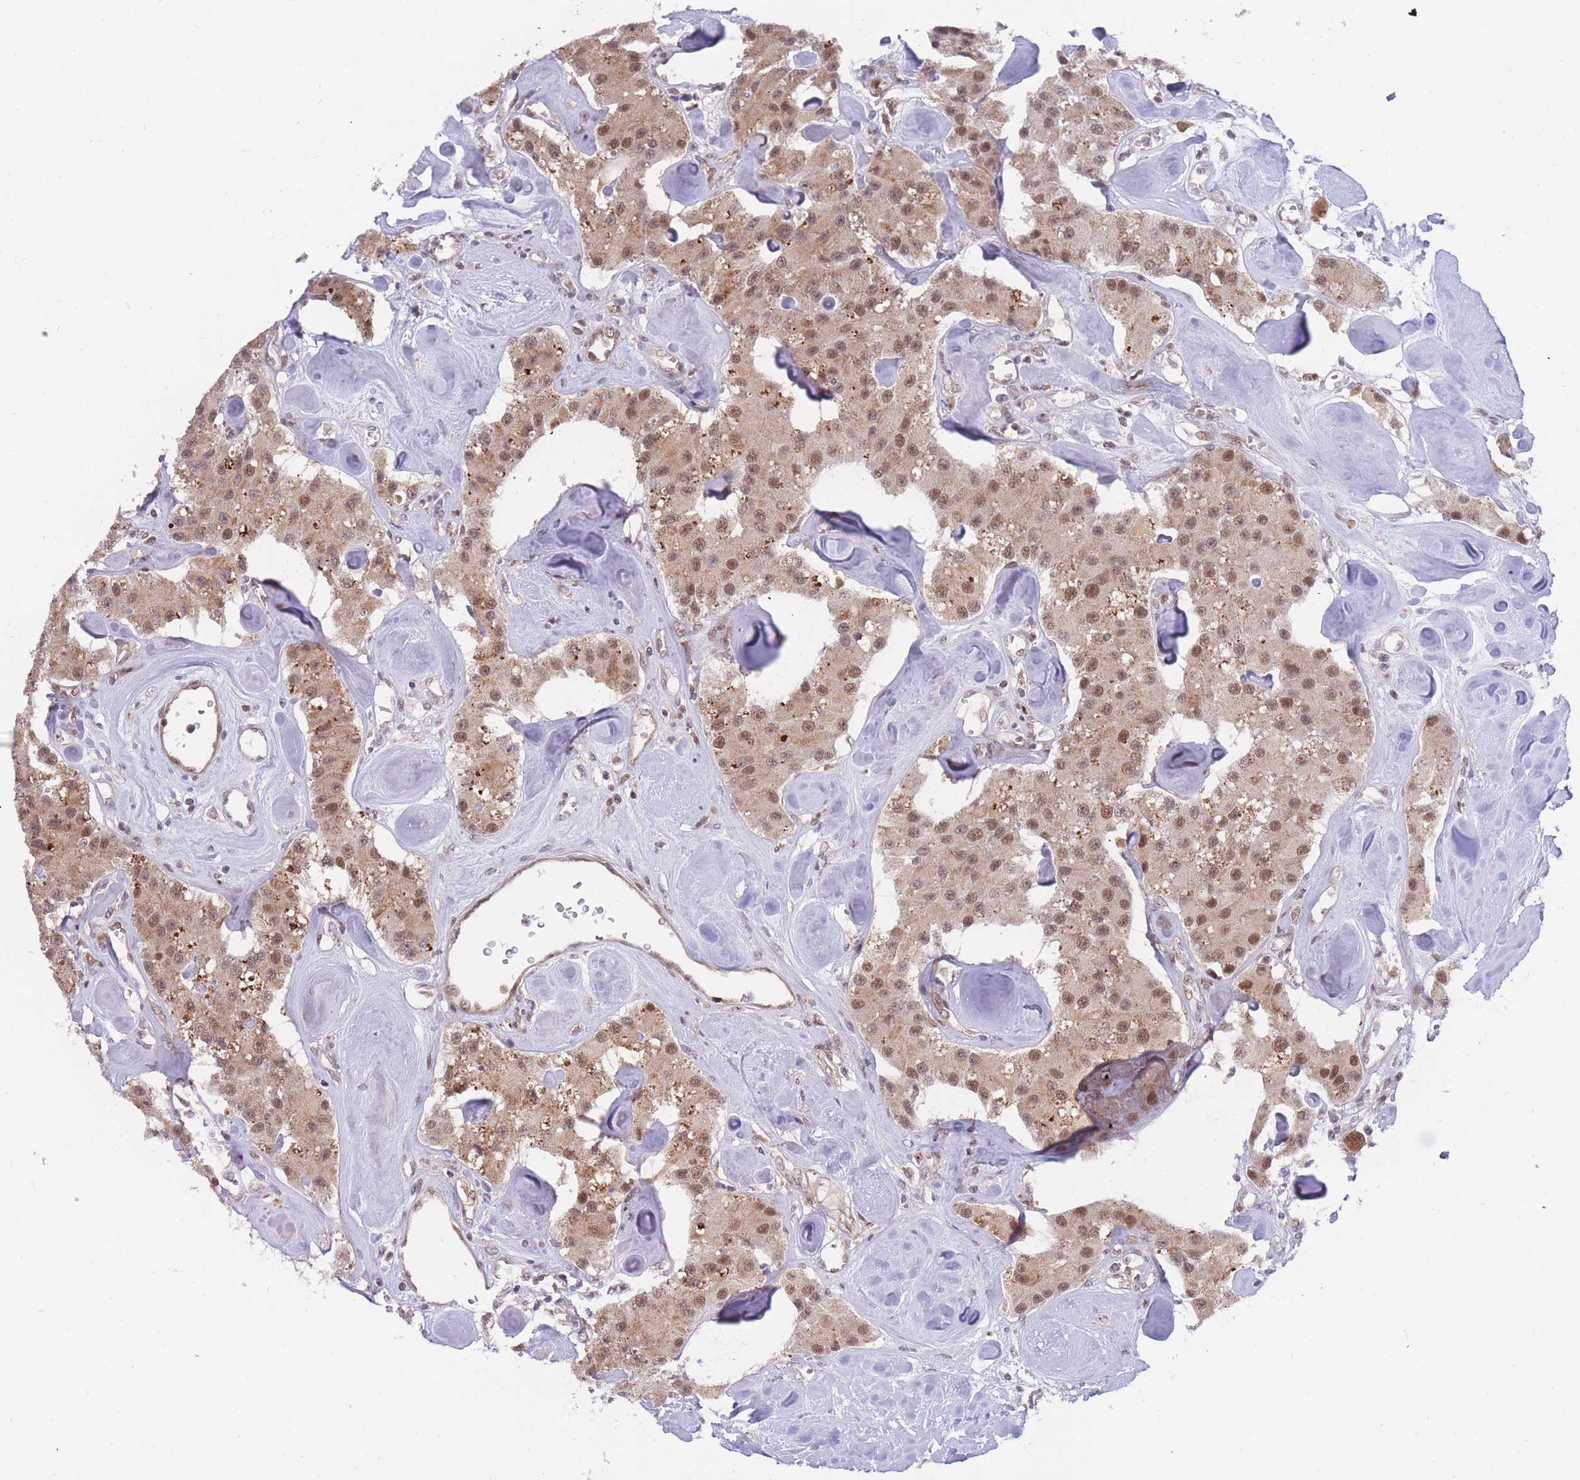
{"staining": {"intensity": "moderate", "quantity": ">75%", "location": "cytoplasmic/membranous,nuclear"}, "tissue": "carcinoid", "cell_type": "Tumor cells", "image_type": "cancer", "snomed": [{"axis": "morphology", "description": "Carcinoid, malignant, NOS"}, {"axis": "topography", "description": "Pancreas"}], "caption": "Protein staining of carcinoid tissue displays moderate cytoplasmic/membranous and nuclear expression in about >75% of tumor cells. The staining was performed using DAB (3,3'-diaminobenzidine), with brown indicating positive protein expression. Nuclei are stained blue with hematoxylin.", "gene": "BOD1L1", "patient": {"sex": "male", "age": 41}}